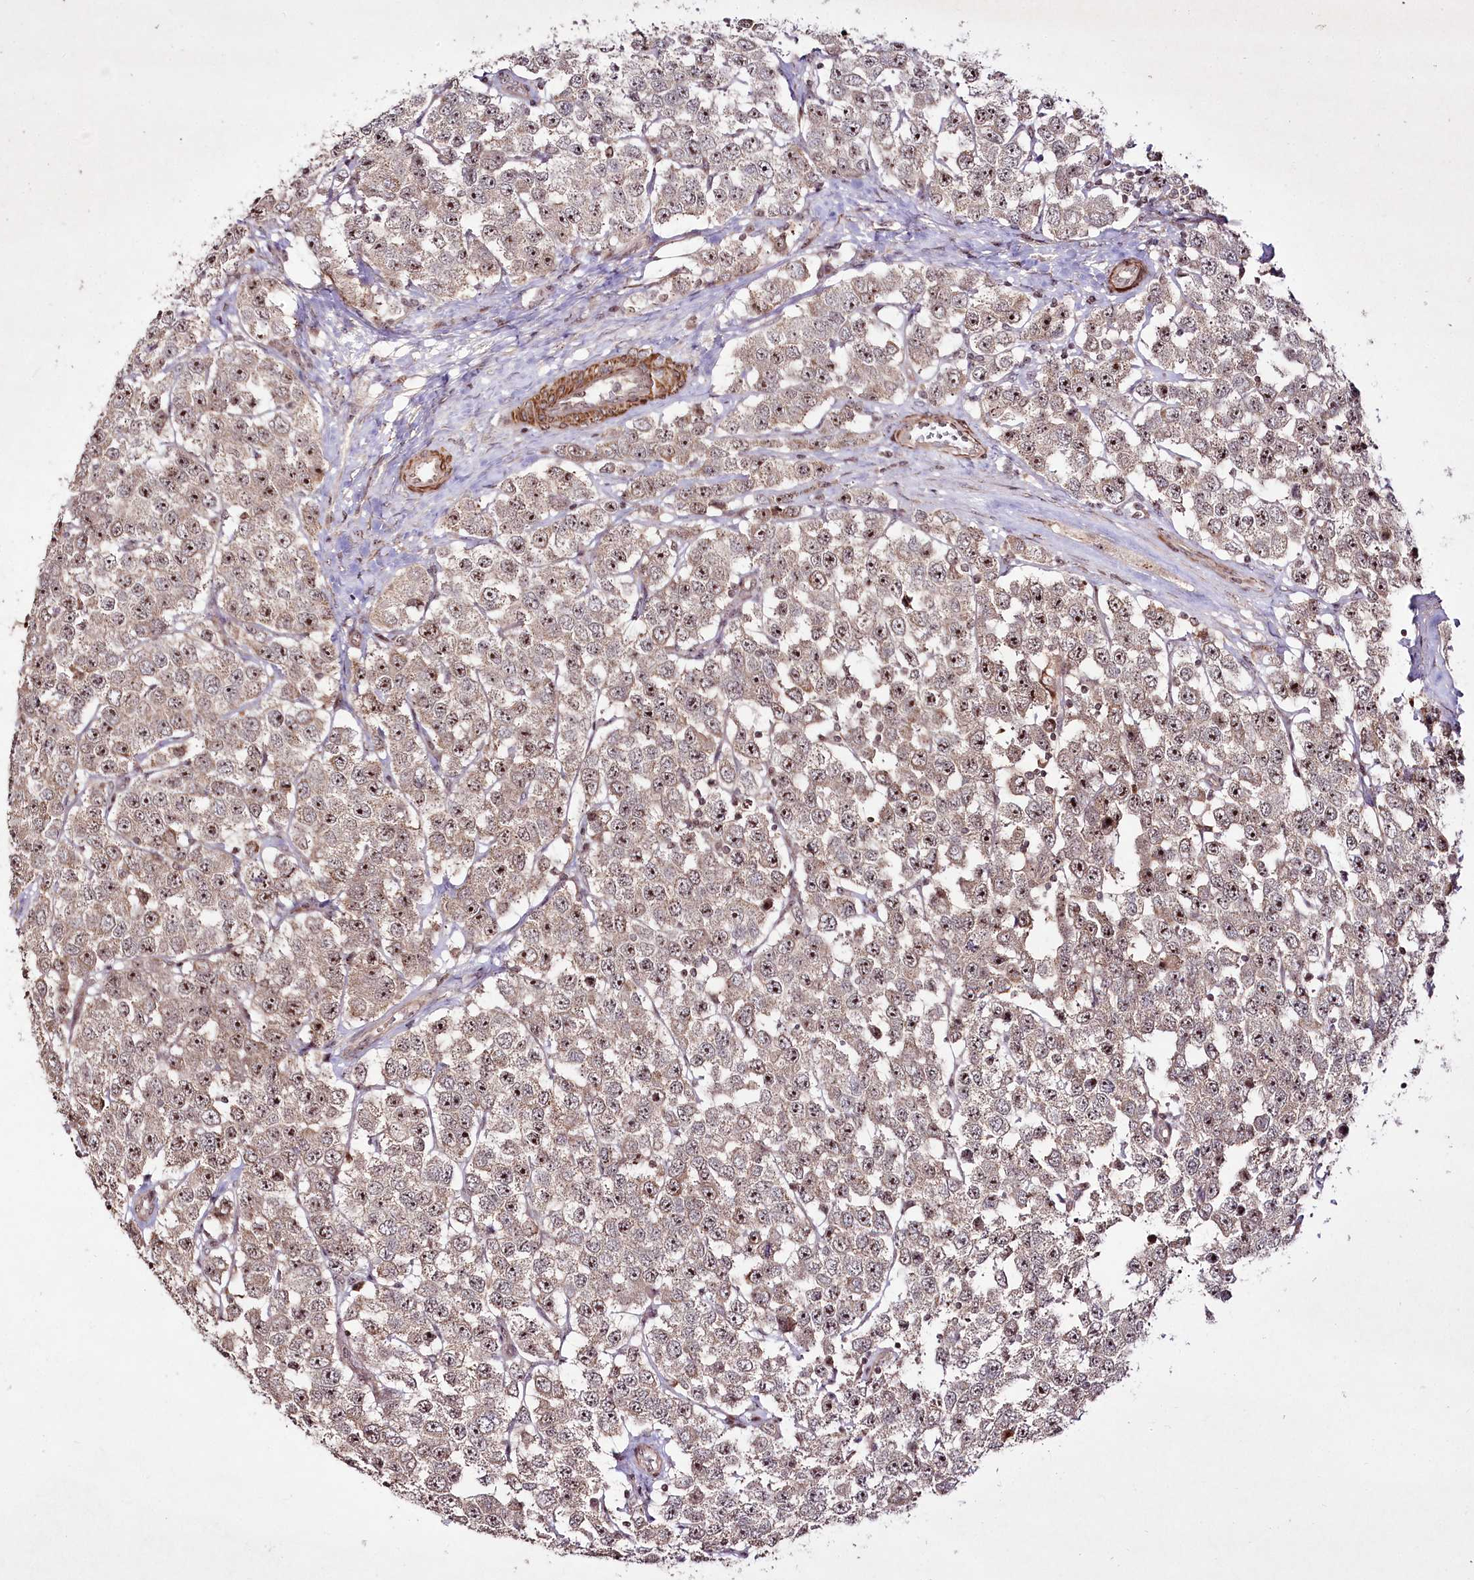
{"staining": {"intensity": "weak", "quantity": ">75%", "location": "nuclear"}, "tissue": "testis cancer", "cell_type": "Tumor cells", "image_type": "cancer", "snomed": [{"axis": "morphology", "description": "Seminoma, NOS"}, {"axis": "topography", "description": "Testis"}], "caption": "IHC image of human testis cancer (seminoma) stained for a protein (brown), which reveals low levels of weak nuclear positivity in about >75% of tumor cells.", "gene": "CCDC59", "patient": {"sex": "male", "age": 28}}